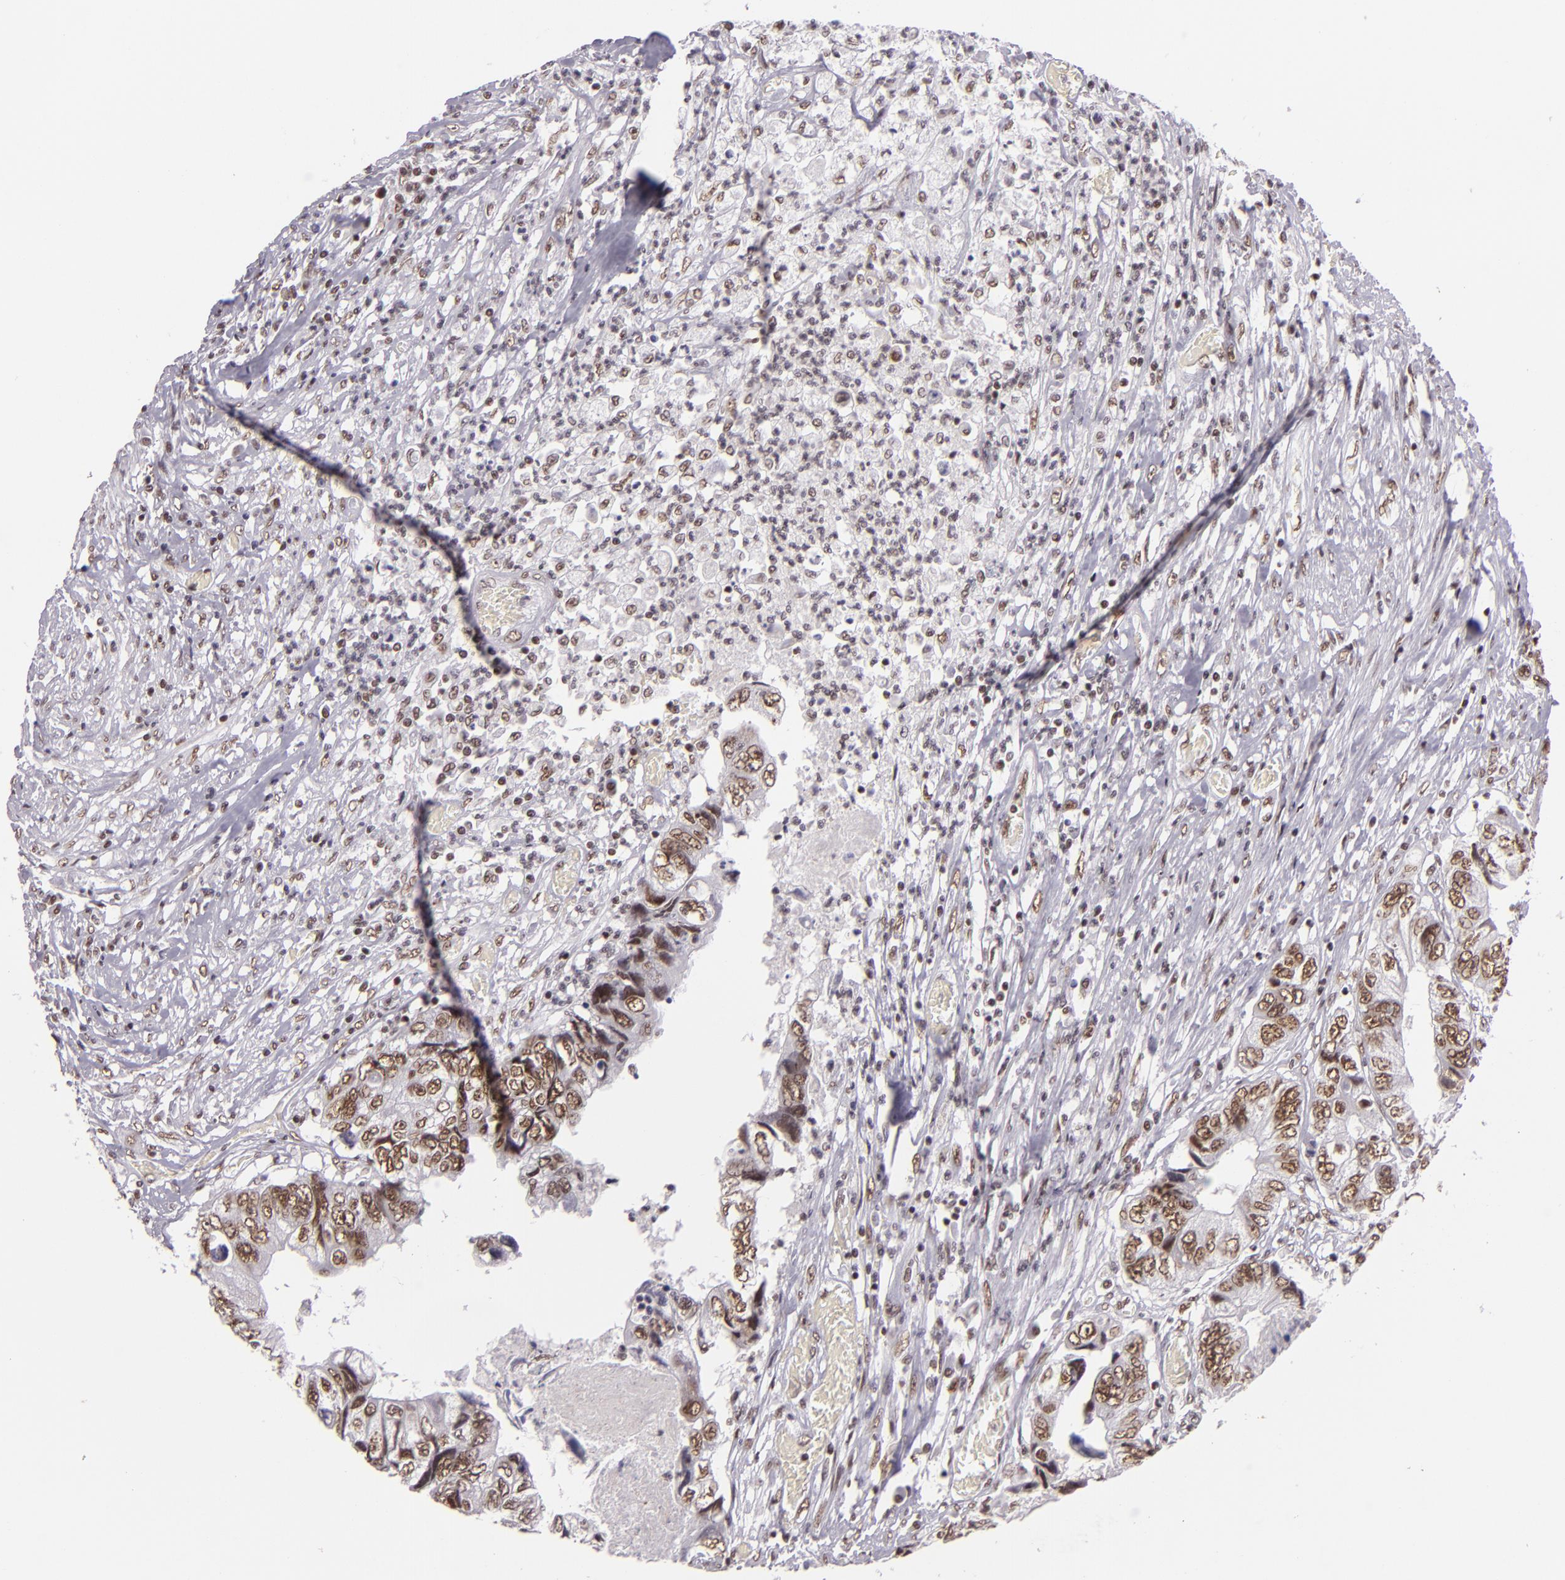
{"staining": {"intensity": "moderate", "quantity": ">75%", "location": "nuclear"}, "tissue": "colorectal cancer", "cell_type": "Tumor cells", "image_type": "cancer", "snomed": [{"axis": "morphology", "description": "Adenocarcinoma, NOS"}, {"axis": "topography", "description": "Rectum"}], "caption": "Immunohistochemistry photomicrograph of neoplastic tissue: human colorectal cancer stained using IHC exhibits medium levels of moderate protein expression localized specifically in the nuclear of tumor cells, appearing as a nuclear brown color.", "gene": "BRD8", "patient": {"sex": "female", "age": 82}}